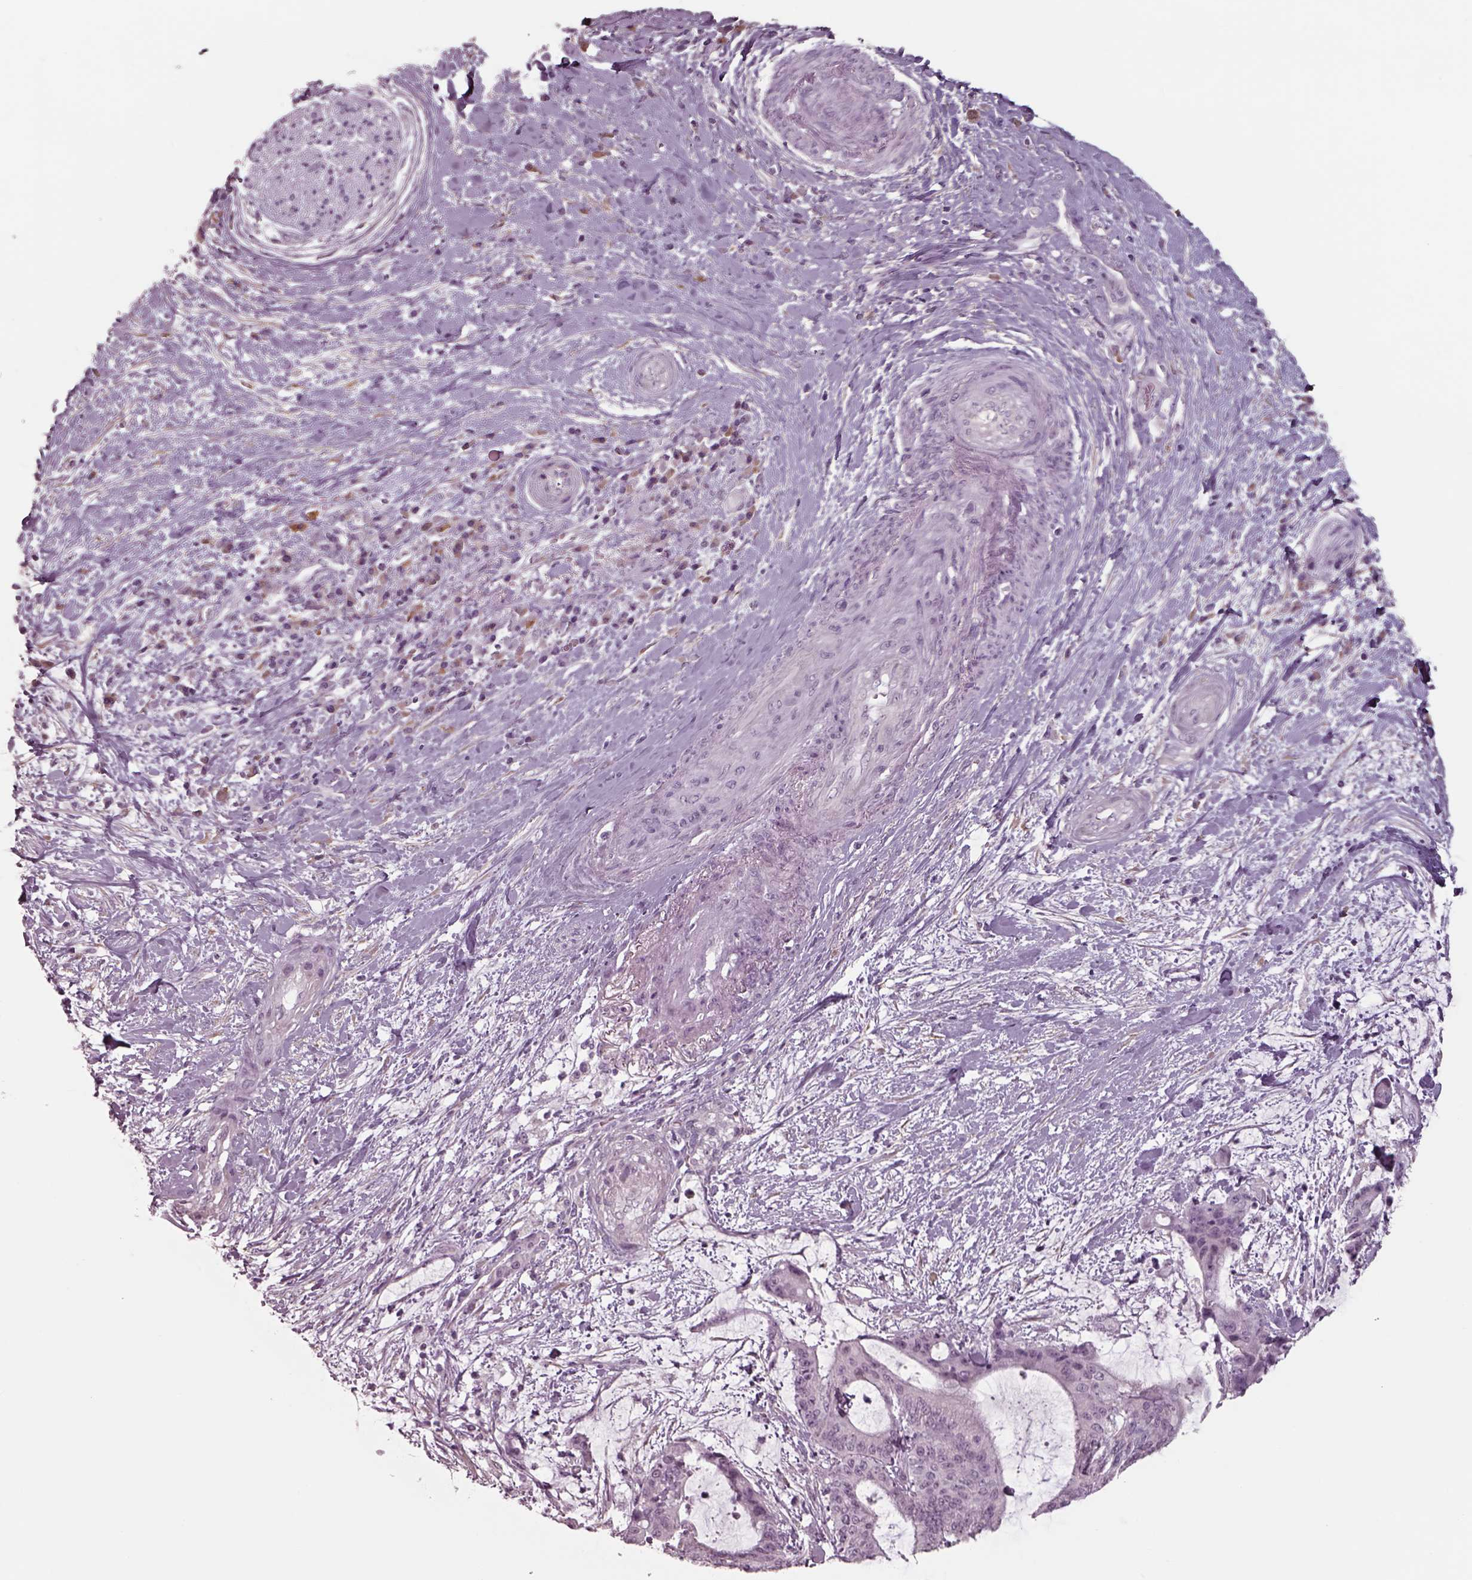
{"staining": {"intensity": "negative", "quantity": "none", "location": "none"}, "tissue": "liver cancer", "cell_type": "Tumor cells", "image_type": "cancer", "snomed": [{"axis": "morphology", "description": "Cholangiocarcinoma"}, {"axis": "topography", "description": "Liver"}], "caption": "This is an IHC micrograph of human cholangiocarcinoma (liver). There is no expression in tumor cells.", "gene": "SEPTIN14", "patient": {"sex": "female", "age": 73}}